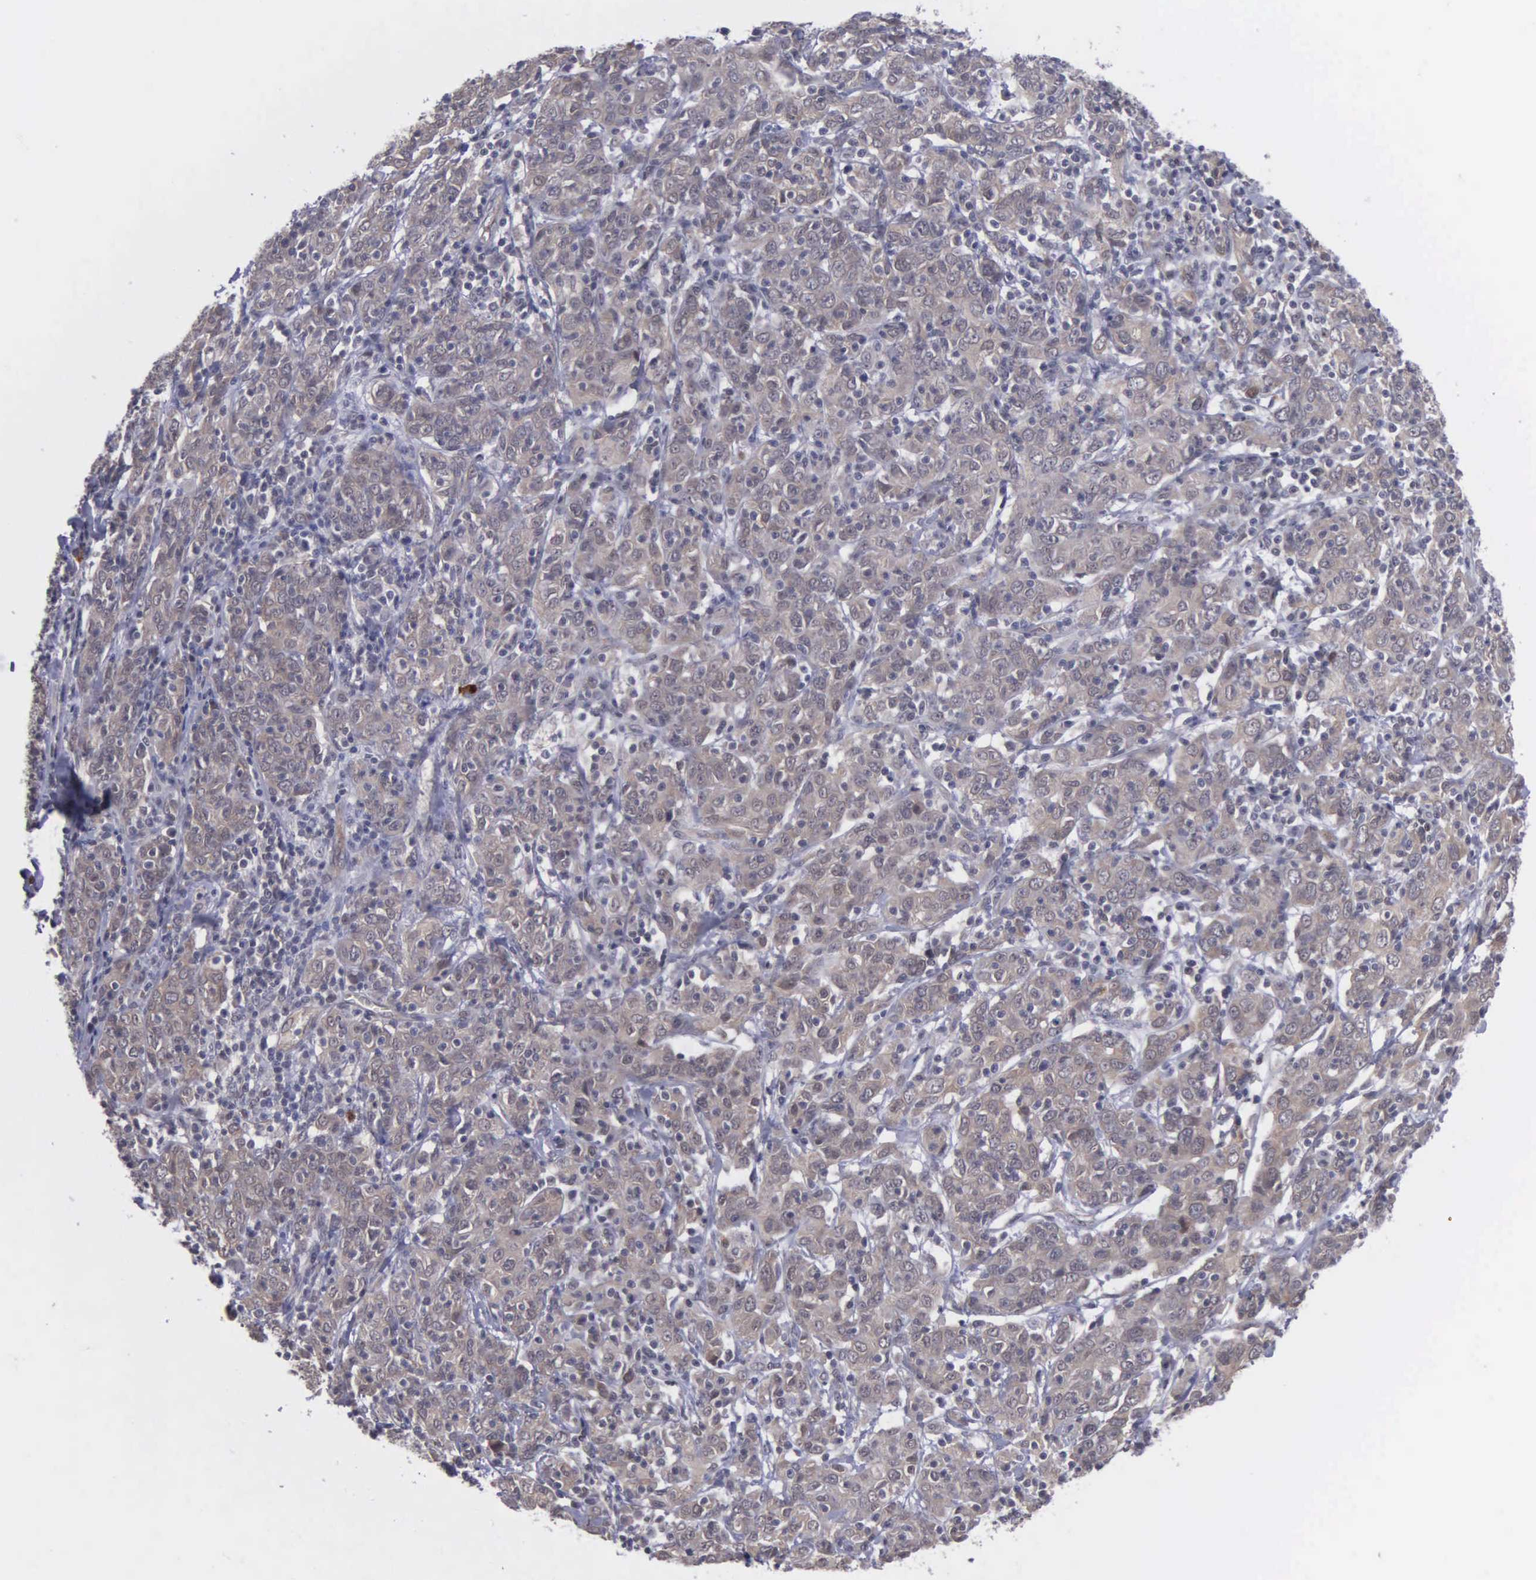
{"staining": {"intensity": "weak", "quantity": ">75%", "location": "cytoplasmic/membranous"}, "tissue": "cervical cancer", "cell_type": "Tumor cells", "image_type": "cancer", "snomed": [{"axis": "morphology", "description": "Normal tissue, NOS"}, {"axis": "morphology", "description": "Squamous cell carcinoma, NOS"}, {"axis": "topography", "description": "Cervix"}], "caption": "Tumor cells demonstrate weak cytoplasmic/membranous staining in about >75% of cells in cervical cancer (squamous cell carcinoma). The staining was performed using DAB, with brown indicating positive protein expression. Nuclei are stained blue with hematoxylin.", "gene": "MAP3K9", "patient": {"sex": "female", "age": 67}}